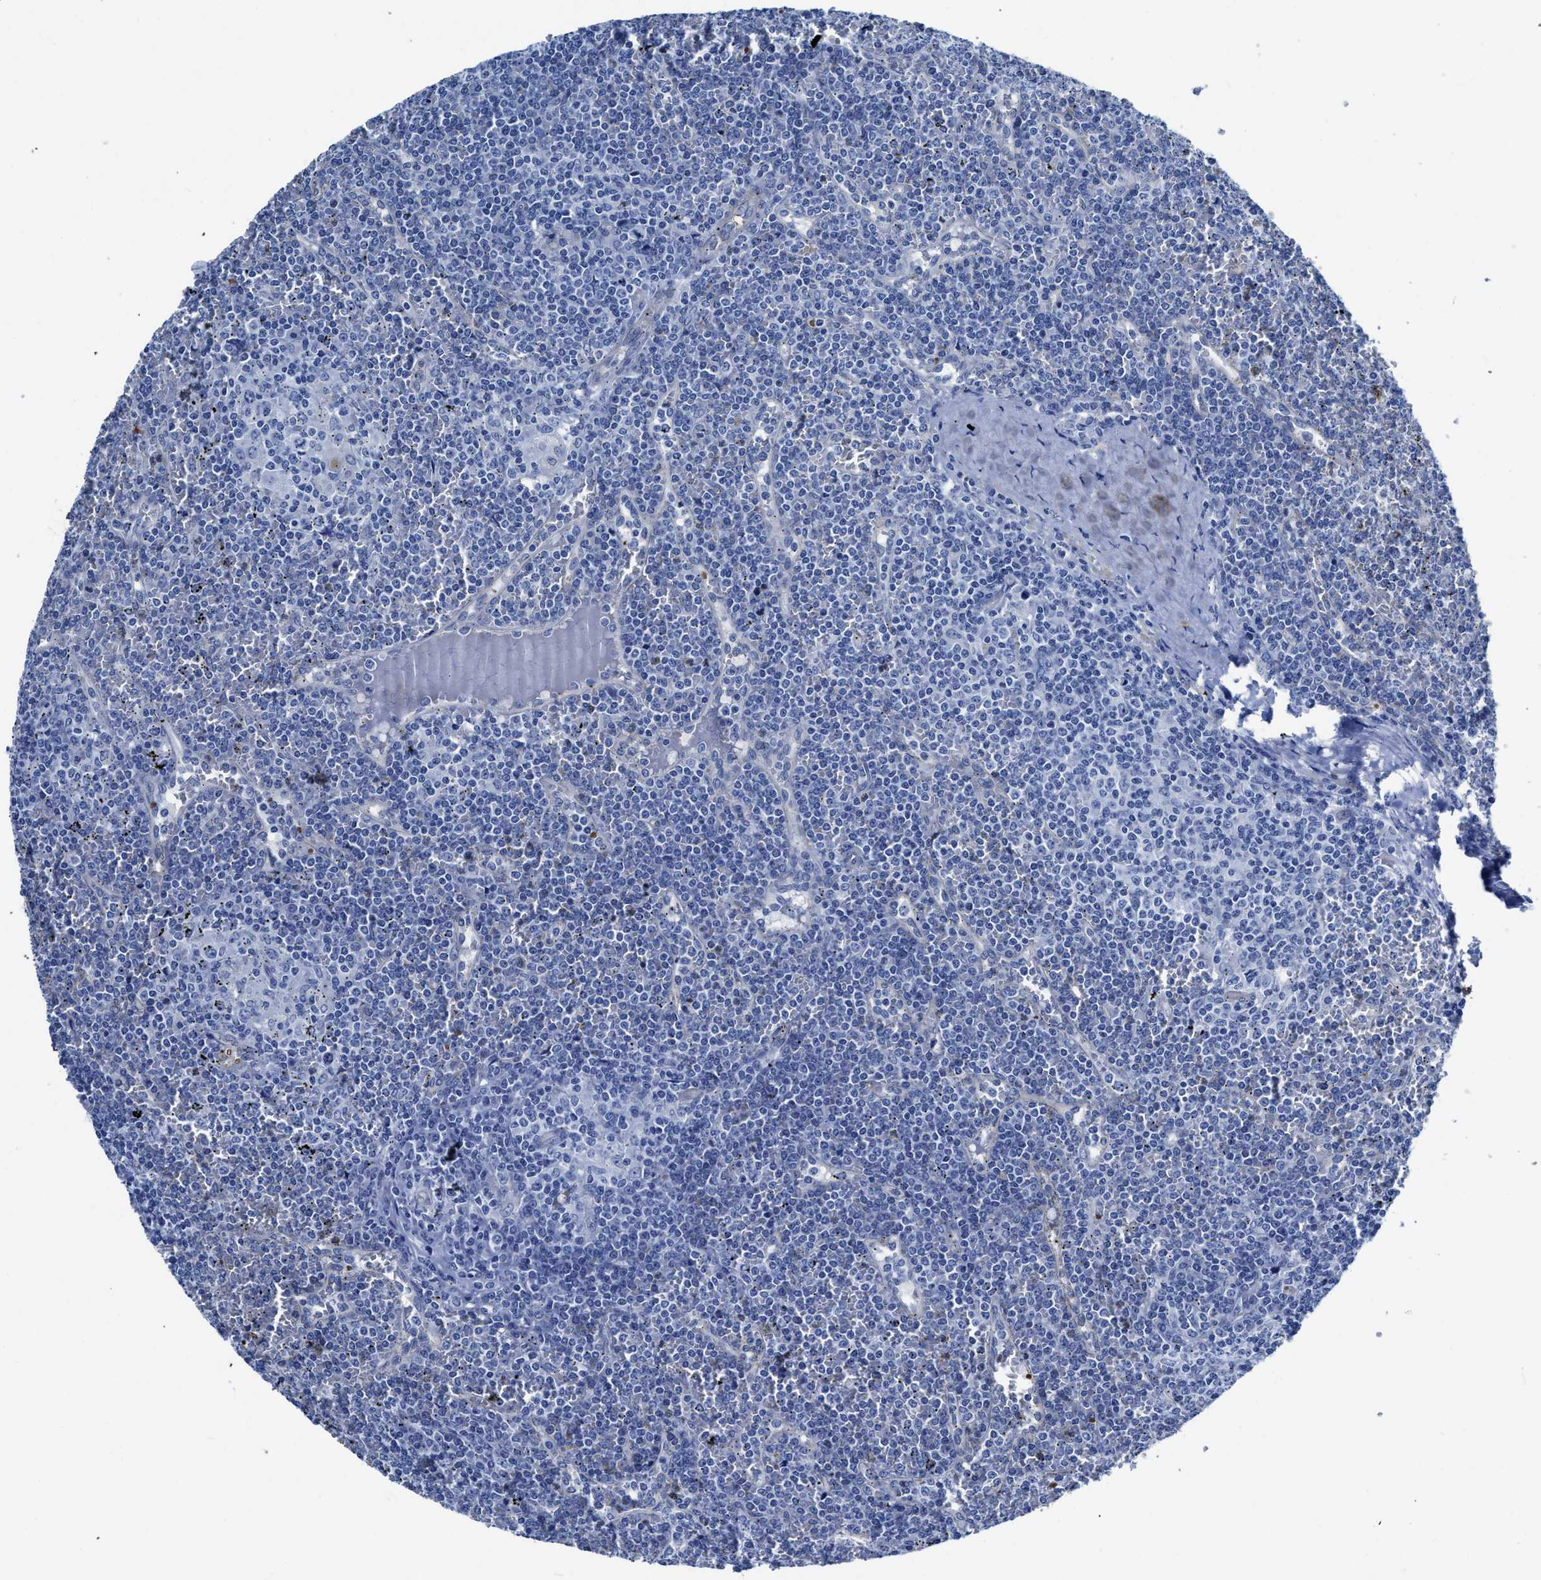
{"staining": {"intensity": "negative", "quantity": "none", "location": "none"}, "tissue": "lymphoma", "cell_type": "Tumor cells", "image_type": "cancer", "snomed": [{"axis": "morphology", "description": "Malignant lymphoma, non-Hodgkin's type, Low grade"}, {"axis": "topography", "description": "Spleen"}], "caption": "Malignant lymphoma, non-Hodgkin's type (low-grade) was stained to show a protein in brown. There is no significant staining in tumor cells.", "gene": "KCNMB3", "patient": {"sex": "female", "age": 19}}